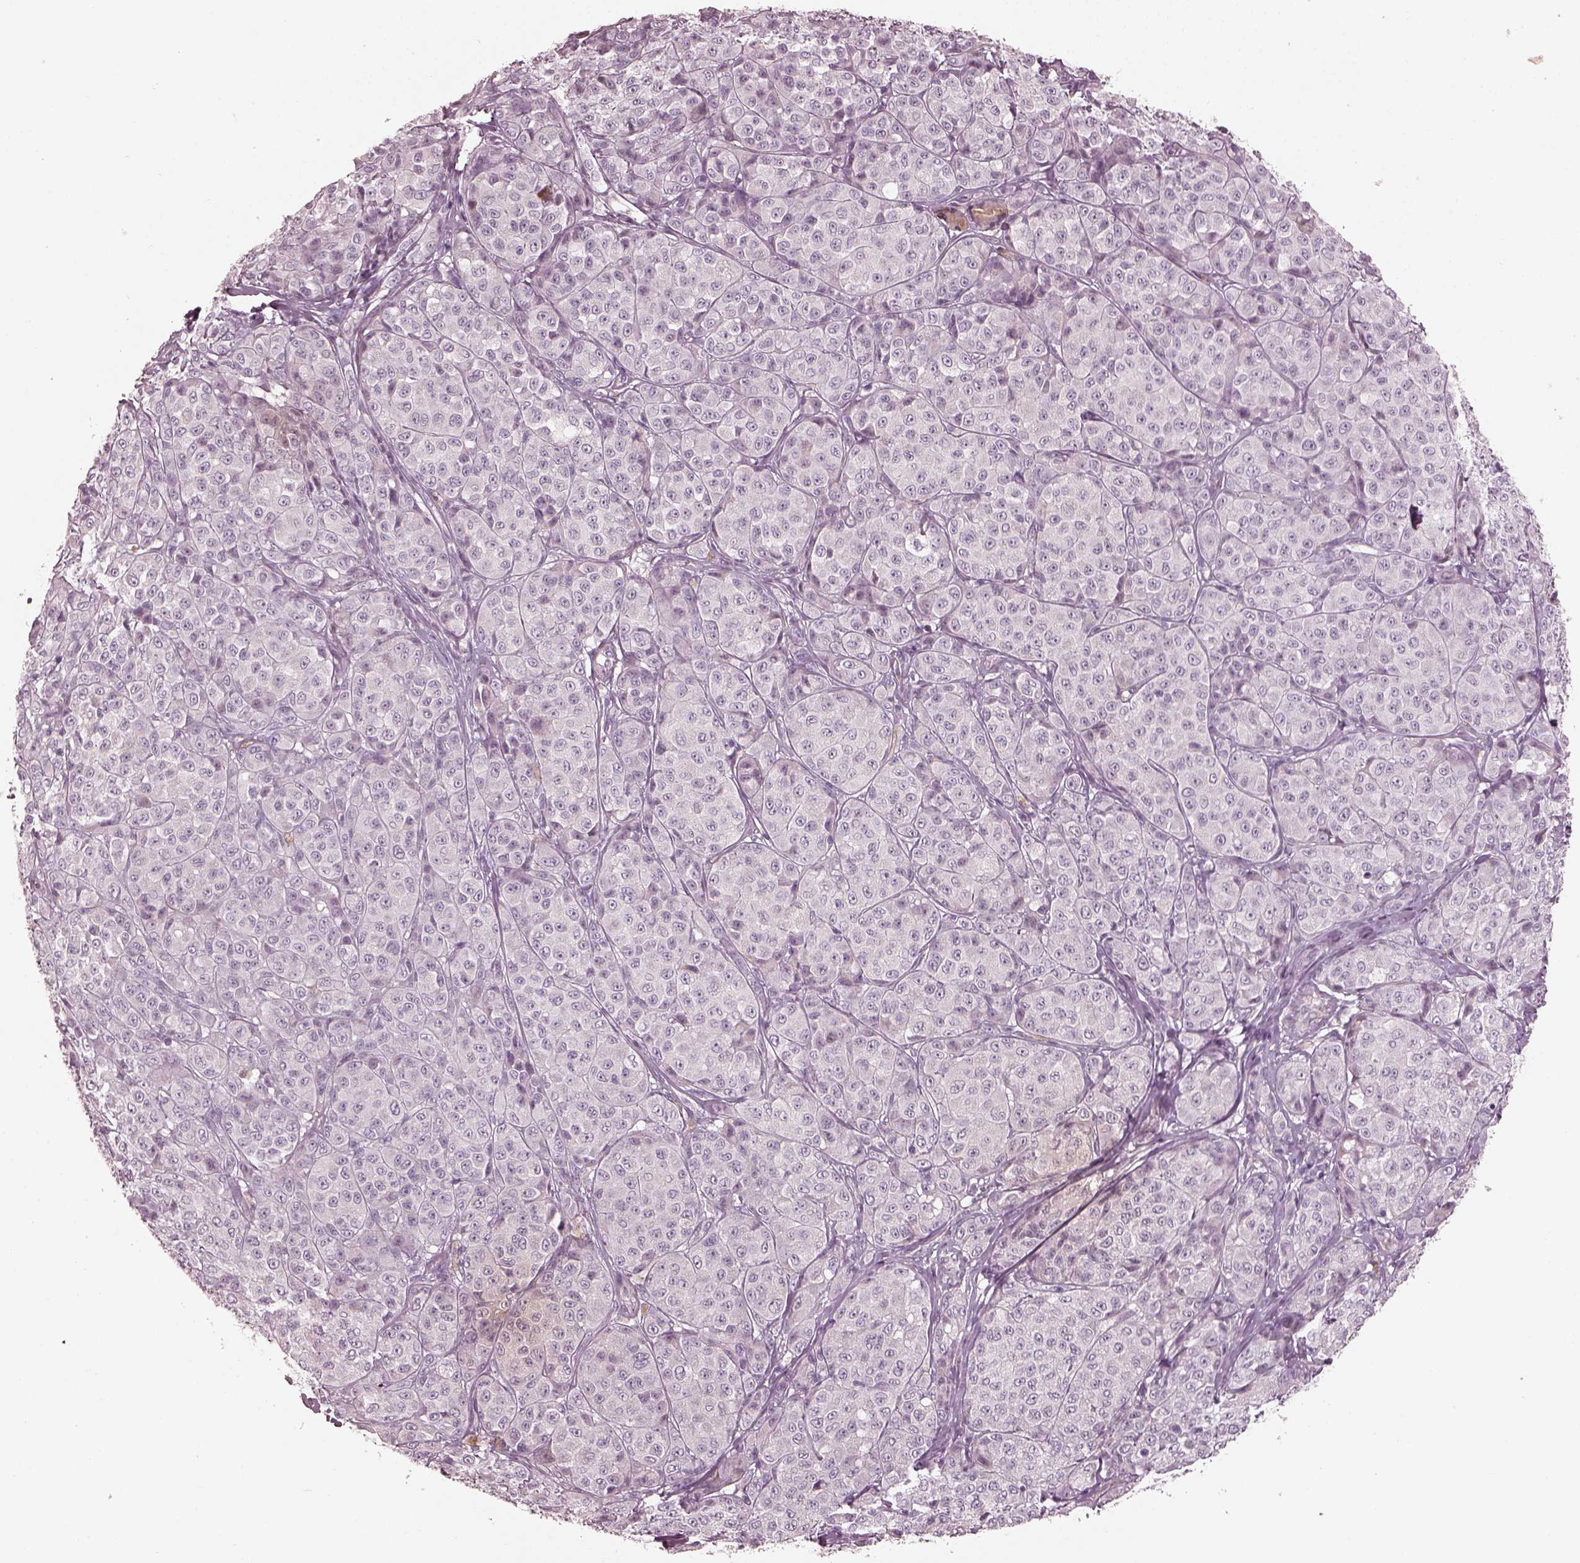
{"staining": {"intensity": "negative", "quantity": "none", "location": "none"}, "tissue": "melanoma", "cell_type": "Tumor cells", "image_type": "cancer", "snomed": [{"axis": "morphology", "description": "Malignant melanoma, NOS"}, {"axis": "topography", "description": "Skin"}], "caption": "The IHC histopathology image has no significant staining in tumor cells of melanoma tissue. The staining was performed using DAB to visualize the protein expression in brown, while the nuclei were stained in blue with hematoxylin (Magnification: 20x).", "gene": "OPTC", "patient": {"sex": "male", "age": 89}}